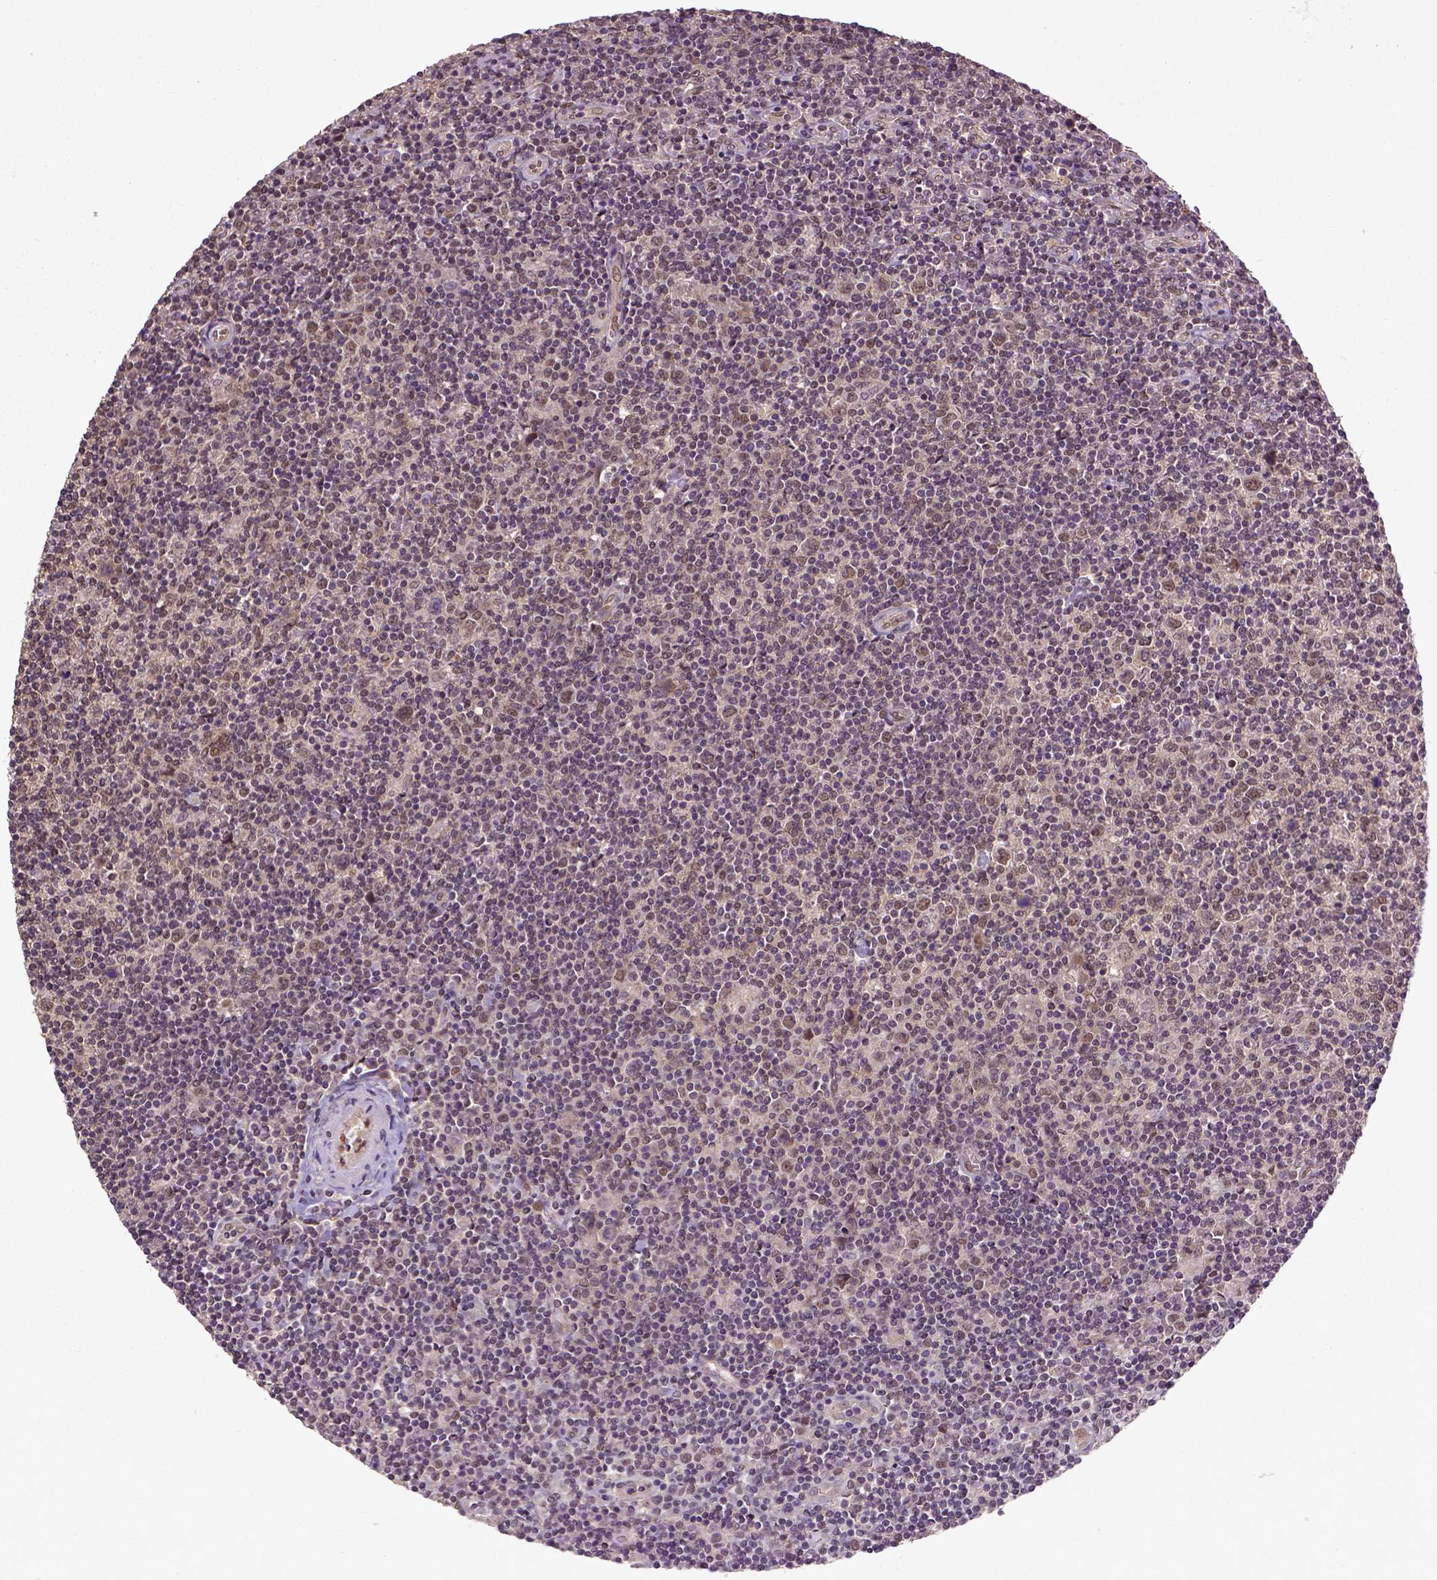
{"staining": {"intensity": "moderate", "quantity": ">75%", "location": "nuclear"}, "tissue": "lymphoma", "cell_type": "Tumor cells", "image_type": "cancer", "snomed": [{"axis": "morphology", "description": "Hodgkin's disease, NOS"}, {"axis": "topography", "description": "Lymph node"}], "caption": "Moderate nuclear protein positivity is seen in approximately >75% of tumor cells in lymphoma.", "gene": "UBA3", "patient": {"sex": "male", "age": 40}}